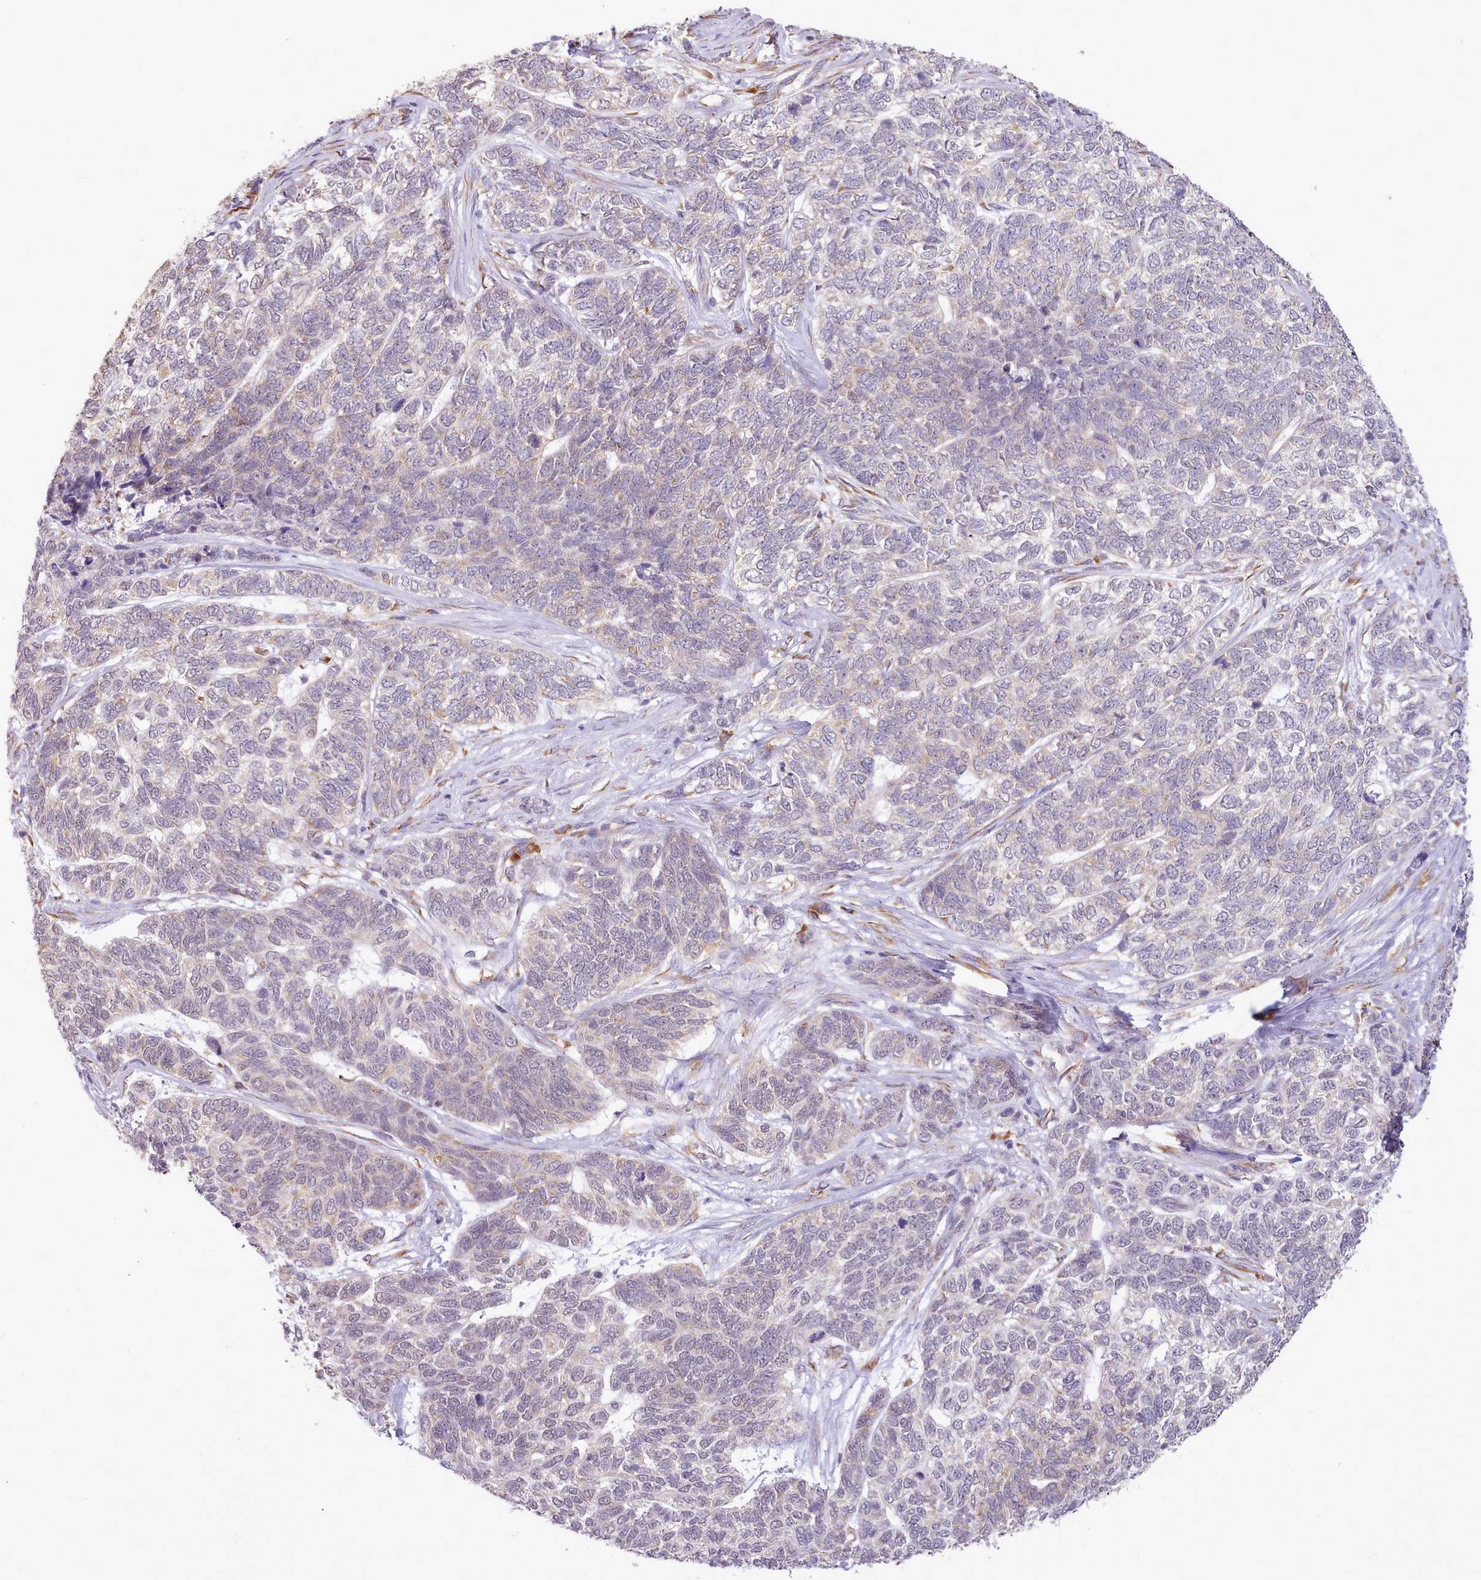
{"staining": {"intensity": "negative", "quantity": "none", "location": "none"}, "tissue": "skin cancer", "cell_type": "Tumor cells", "image_type": "cancer", "snomed": [{"axis": "morphology", "description": "Basal cell carcinoma"}, {"axis": "topography", "description": "Skin"}], "caption": "Tumor cells show no significant protein positivity in skin cancer.", "gene": "SEC61B", "patient": {"sex": "female", "age": 65}}